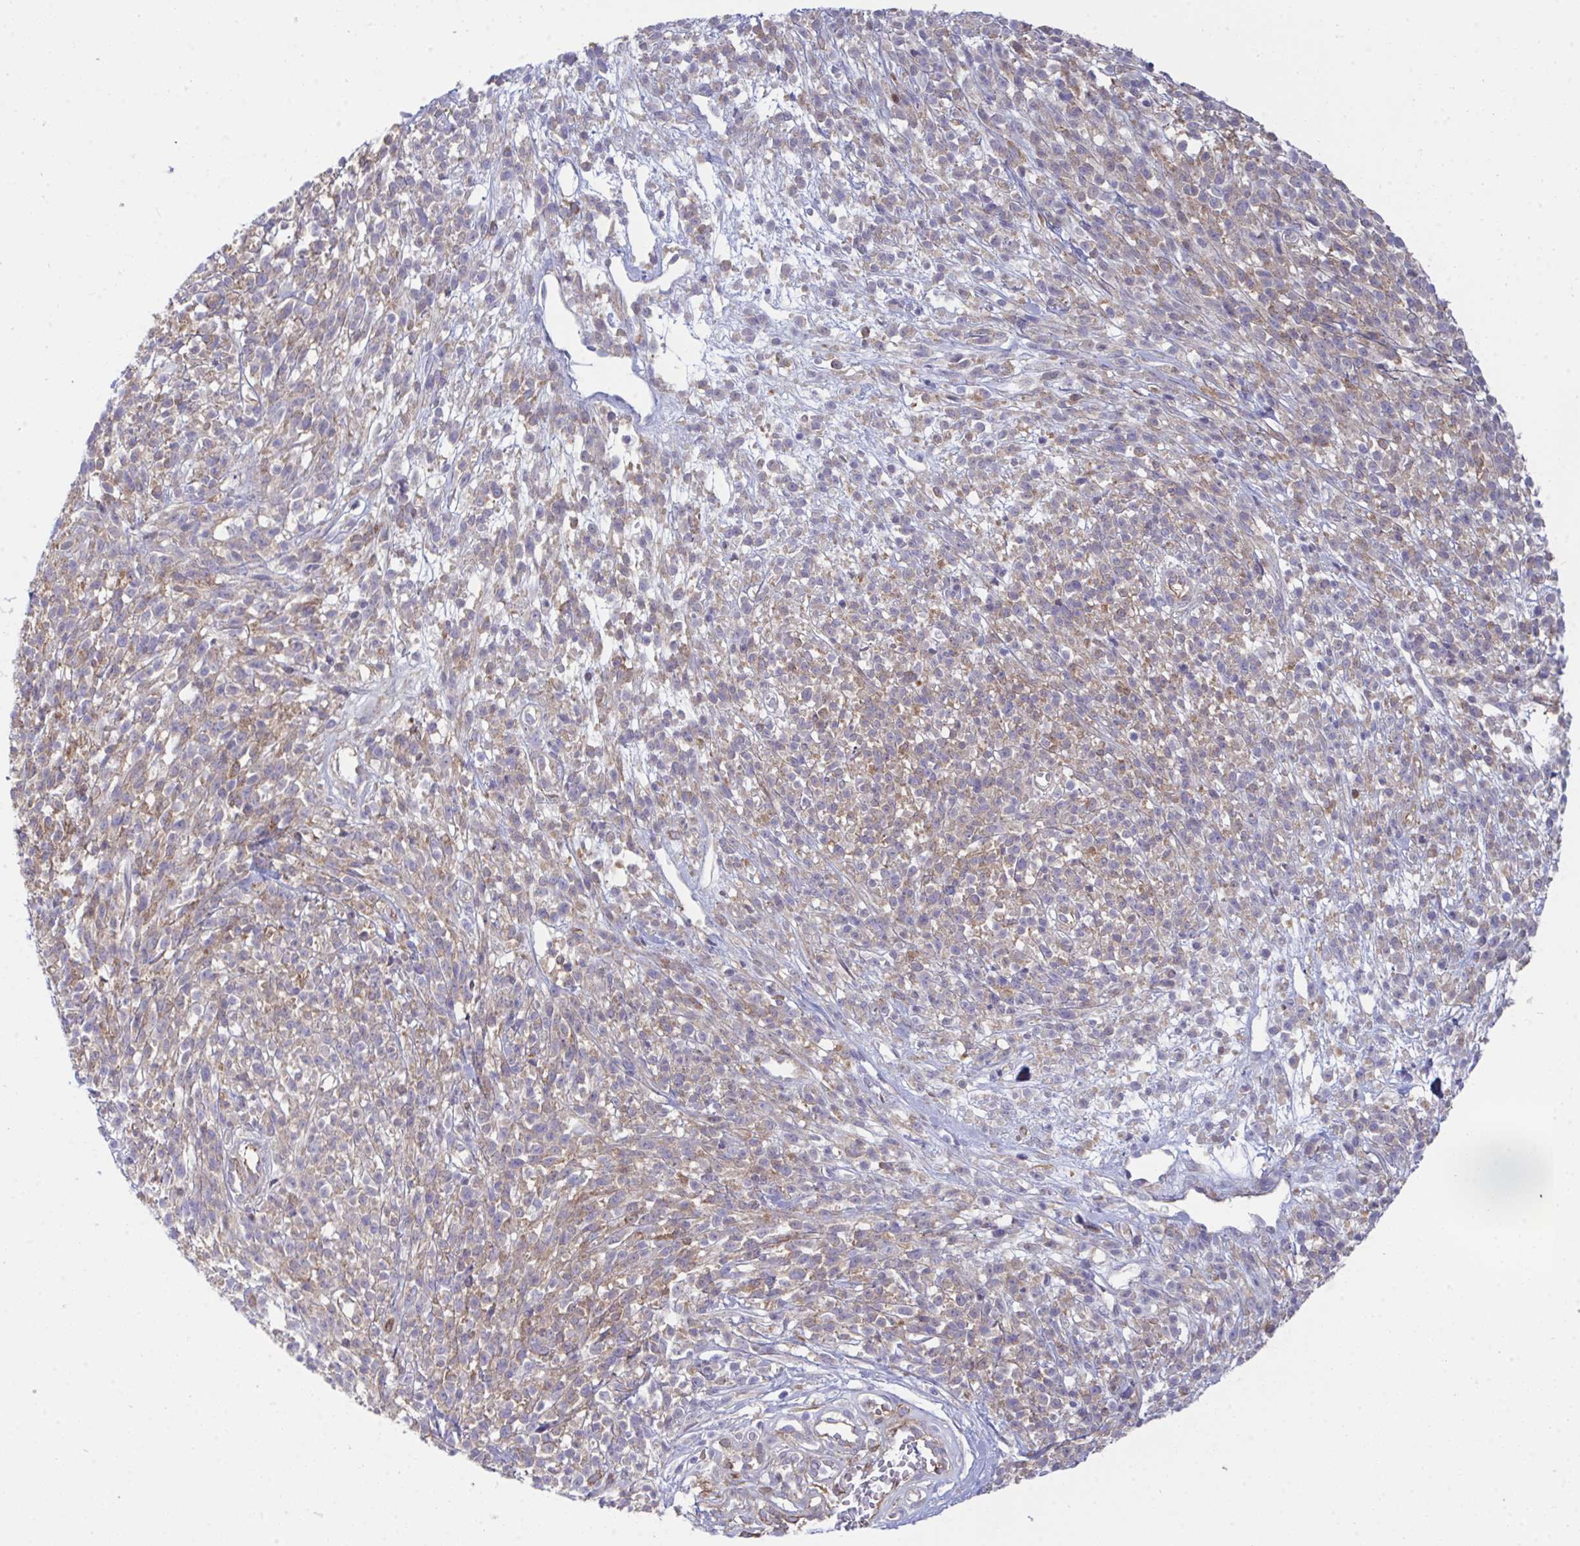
{"staining": {"intensity": "weak", "quantity": ">75%", "location": "cytoplasmic/membranous"}, "tissue": "melanoma", "cell_type": "Tumor cells", "image_type": "cancer", "snomed": [{"axis": "morphology", "description": "Malignant melanoma, NOS"}, {"axis": "topography", "description": "Skin"}, {"axis": "topography", "description": "Skin of trunk"}], "caption": "Protein staining by immunohistochemistry (IHC) displays weak cytoplasmic/membranous expression in about >75% of tumor cells in melanoma. (brown staining indicates protein expression, while blue staining denotes nuclei).", "gene": "GAB1", "patient": {"sex": "male", "age": 74}}